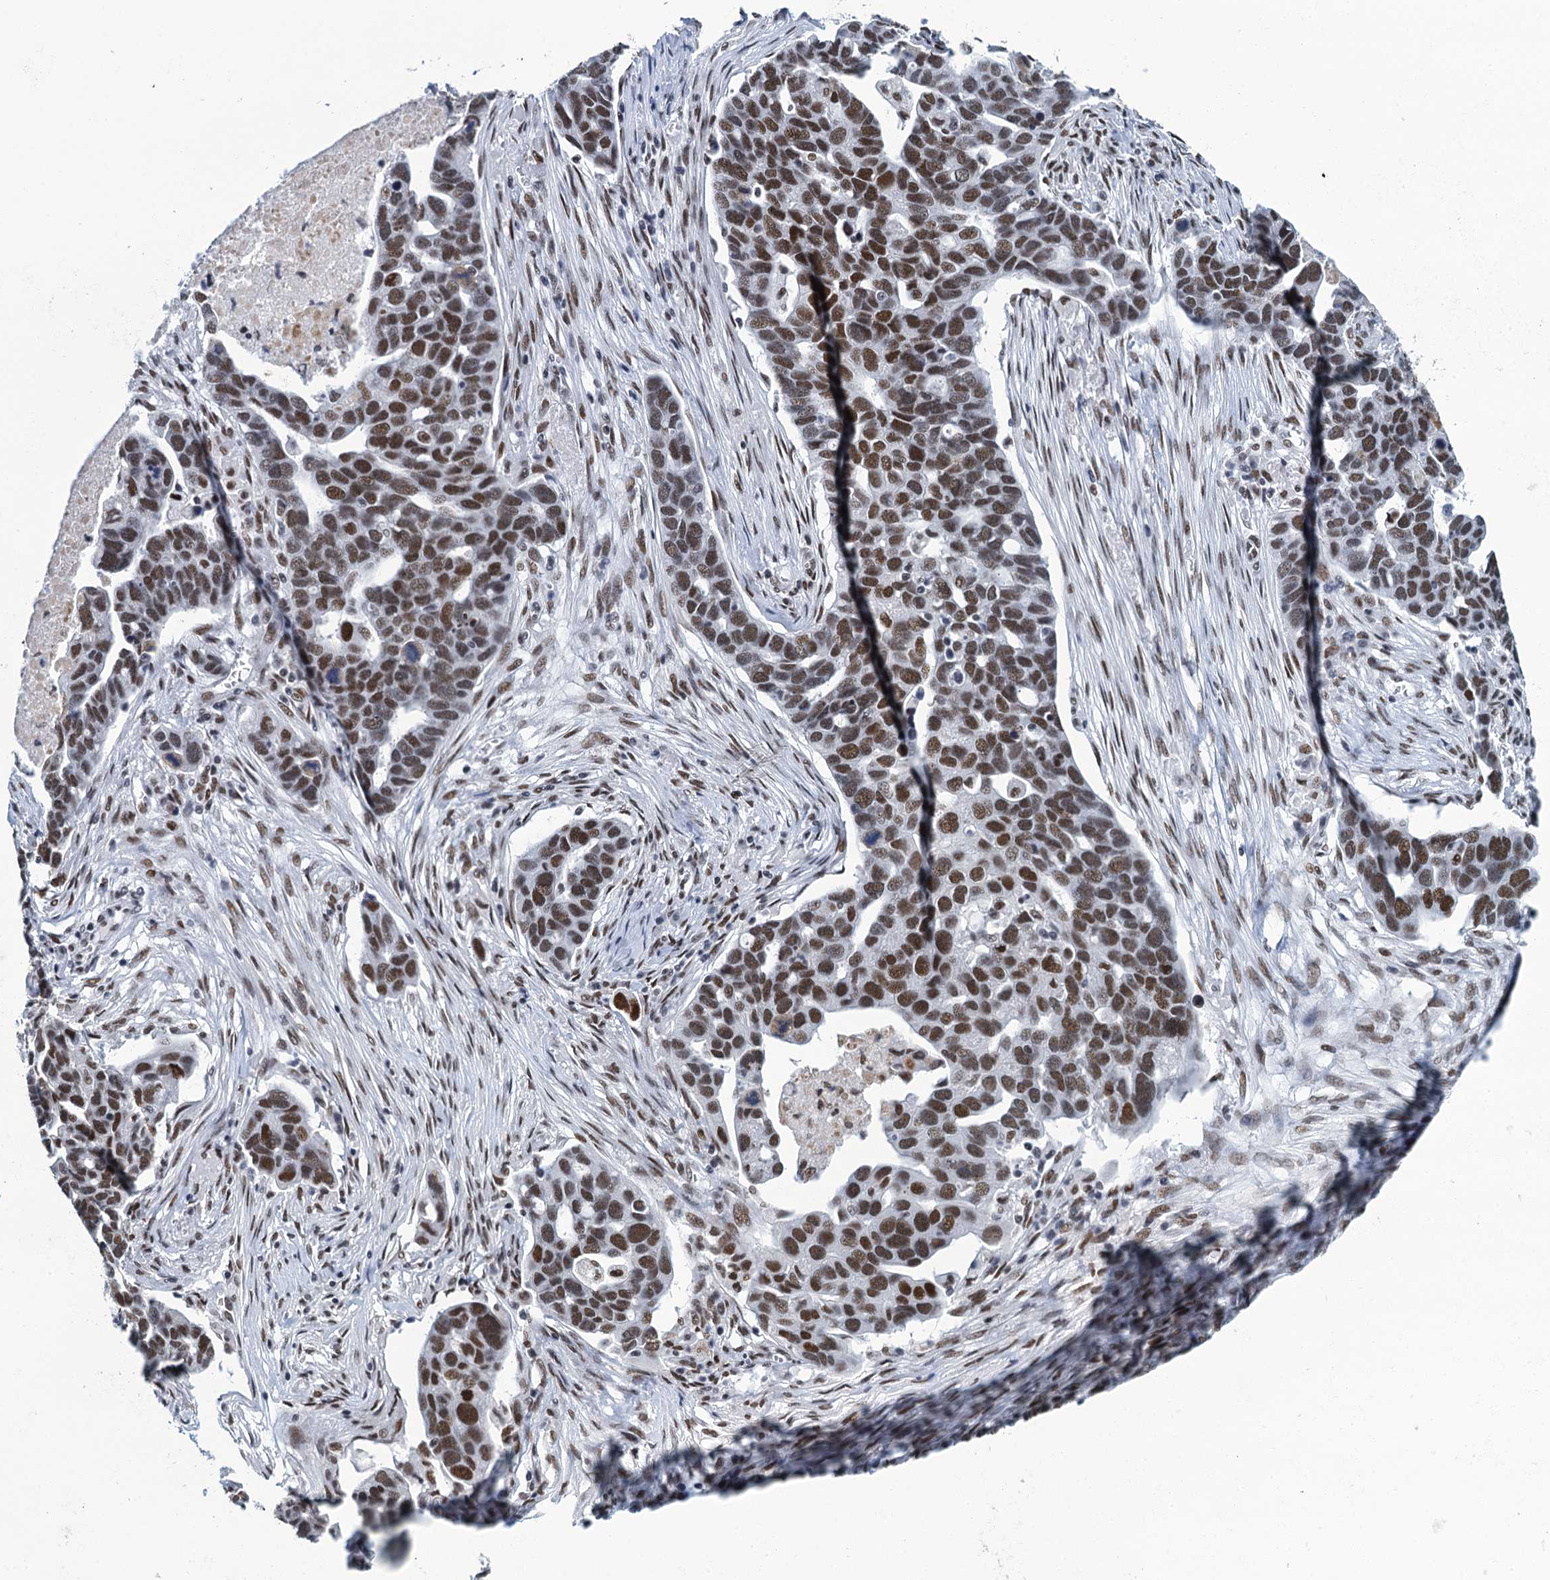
{"staining": {"intensity": "moderate", "quantity": ">75%", "location": "nuclear"}, "tissue": "ovarian cancer", "cell_type": "Tumor cells", "image_type": "cancer", "snomed": [{"axis": "morphology", "description": "Cystadenocarcinoma, serous, NOS"}, {"axis": "topography", "description": "Ovary"}], "caption": "Ovarian cancer tissue displays moderate nuclear positivity in approximately >75% of tumor cells", "gene": "HNRNPUL2", "patient": {"sex": "female", "age": 54}}